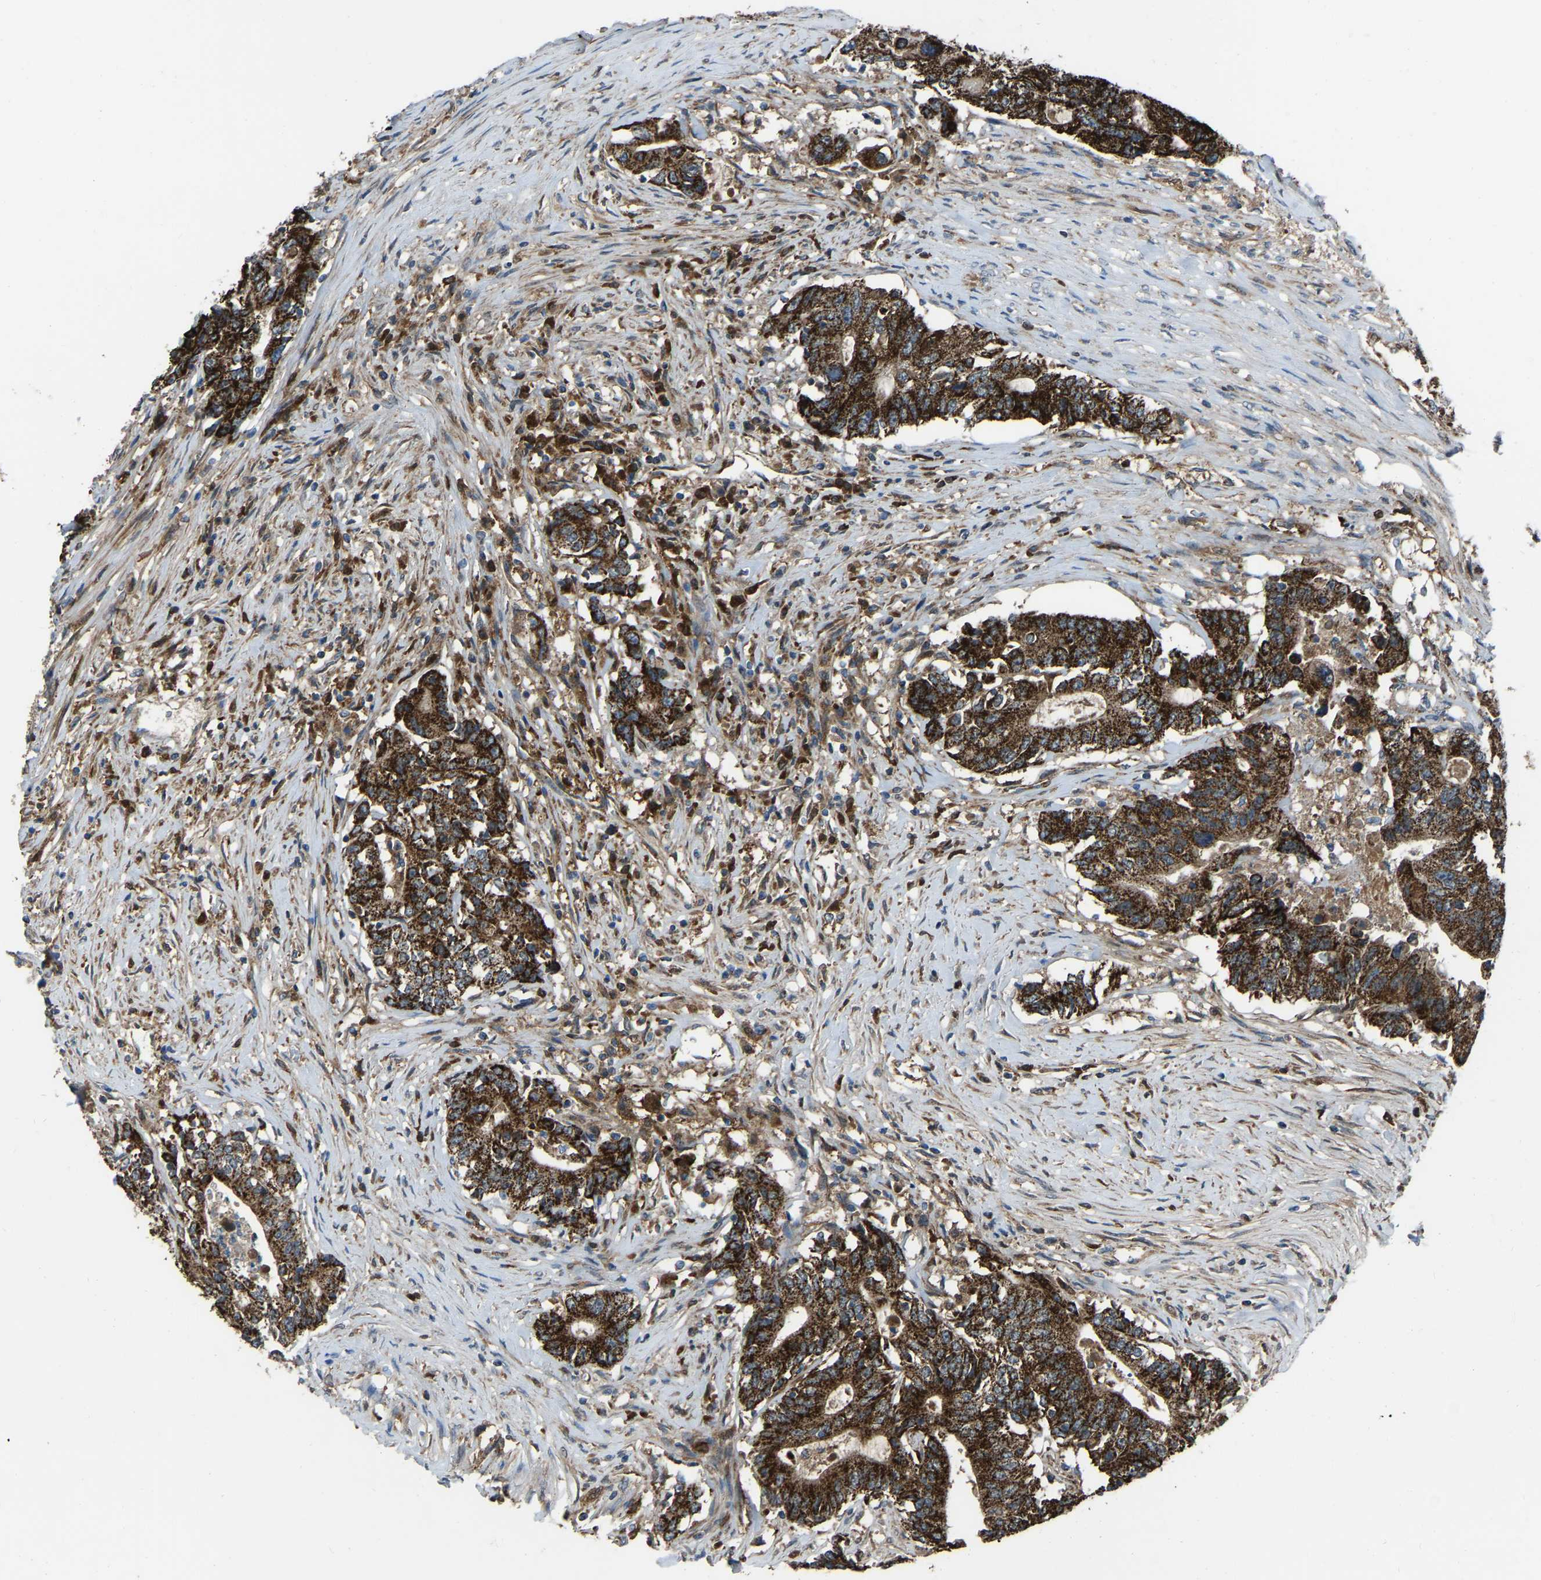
{"staining": {"intensity": "strong", "quantity": ">75%", "location": "cytoplasmic/membranous"}, "tissue": "colorectal cancer", "cell_type": "Tumor cells", "image_type": "cancer", "snomed": [{"axis": "morphology", "description": "Adenocarcinoma, NOS"}, {"axis": "topography", "description": "Colon"}], "caption": "Protein staining of colorectal adenocarcinoma tissue demonstrates strong cytoplasmic/membranous expression in about >75% of tumor cells.", "gene": "AKR1A1", "patient": {"sex": "female", "age": 77}}